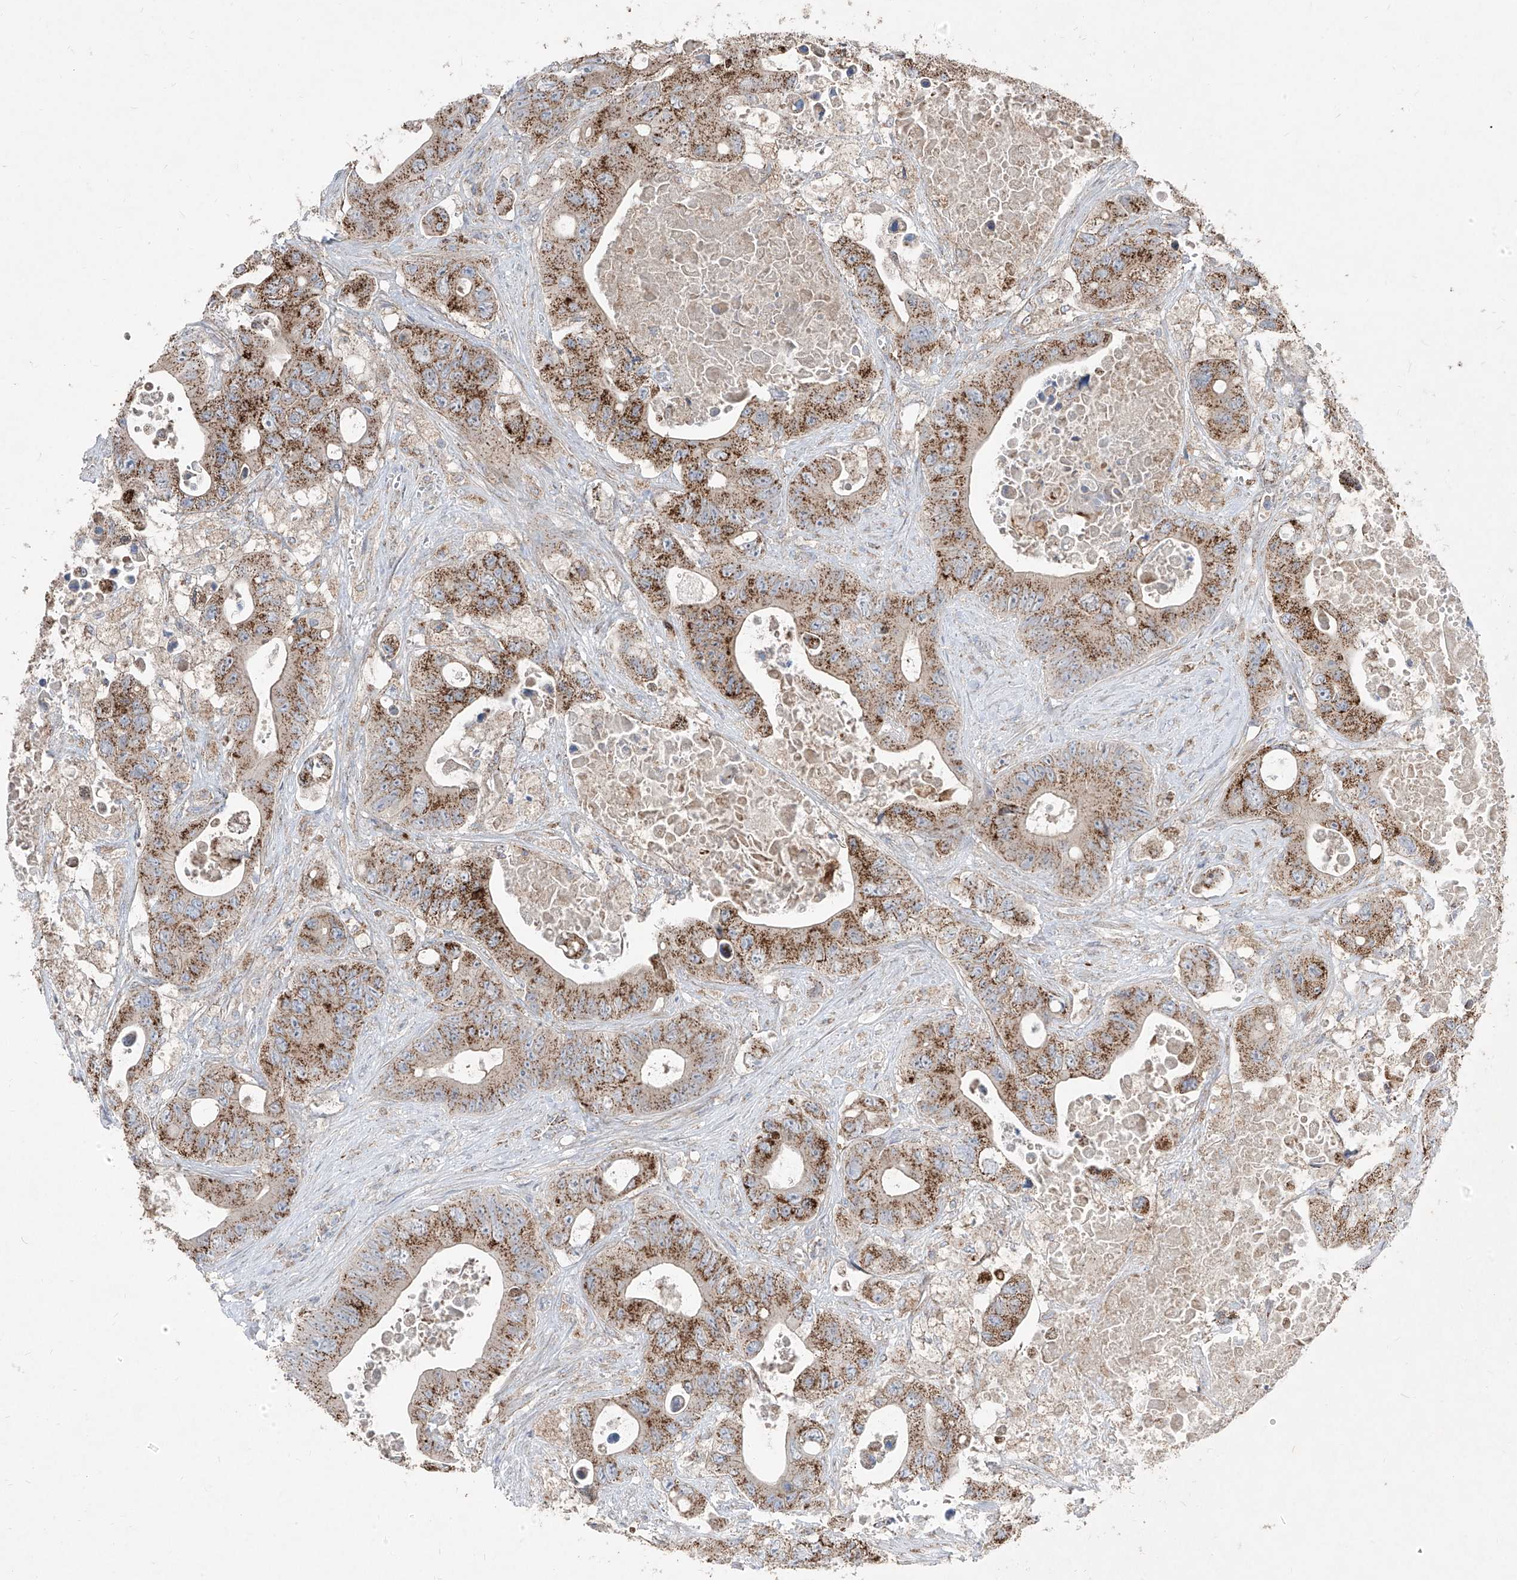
{"staining": {"intensity": "strong", "quantity": ">75%", "location": "cytoplasmic/membranous"}, "tissue": "colorectal cancer", "cell_type": "Tumor cells", "image_type": "cancer", "snomed": [{"axis": "morphology", "description": "Adenocarcinoma, NOS"}, {"axis": "topography", "description": "Colon"}], "caption": "Protein expression analysis of human colorectal cancer (adenocarcinoma) reveals strong cytoplasmic/membranous expression in about >75% of tumor cells. (DAB IHC, brown staining for protein, blue staining for nuclei).", "gene": "ABCD3", "patient": {"sex": "female", "age": 46}}